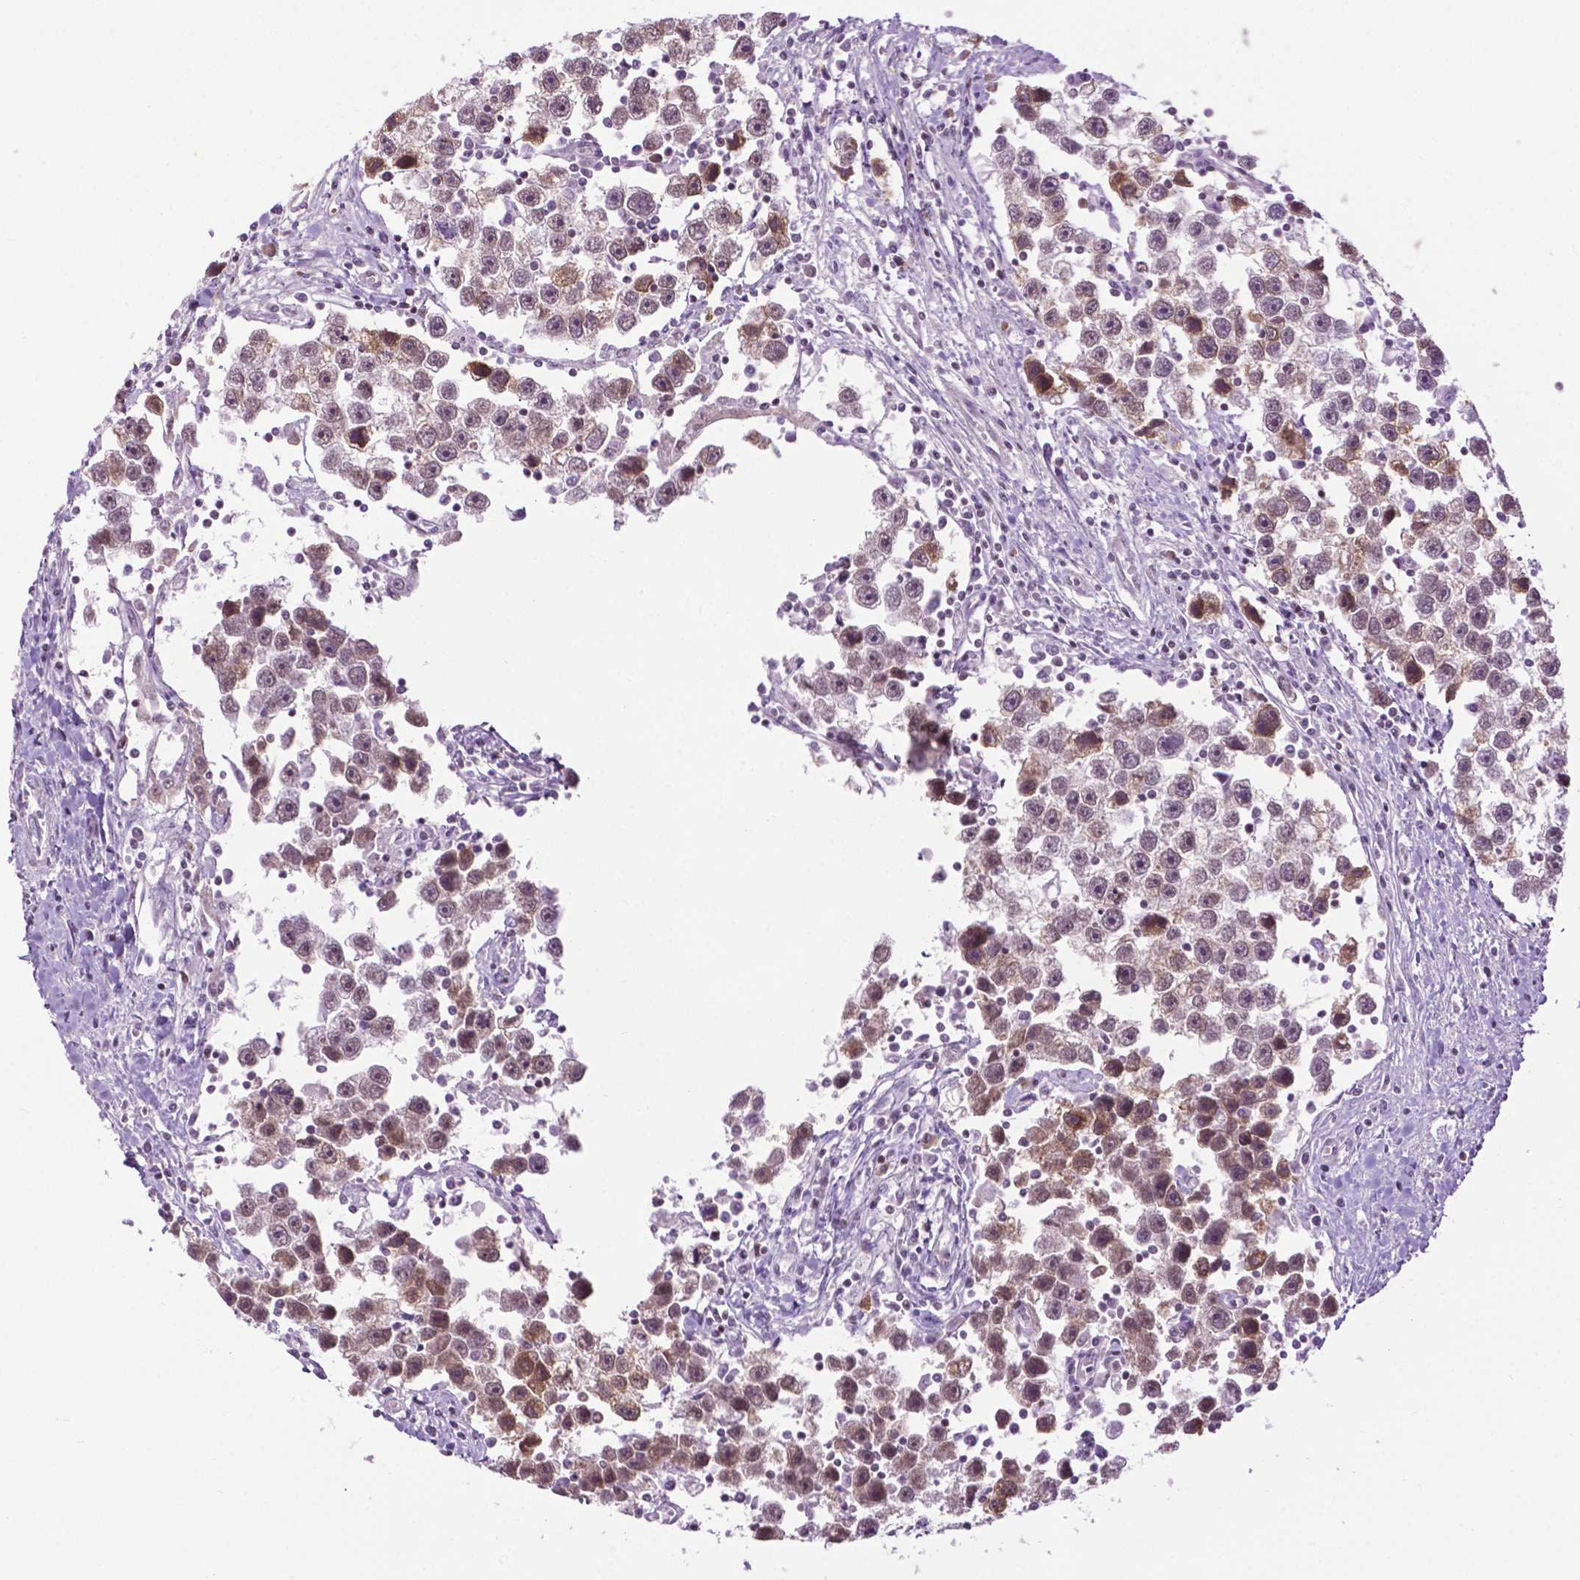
{"staining": {"intensity": "moderate", "quantity": "25%-75%", "location": "nuclear"}, "tissue": "testis cancer", "cell_type": "Tumor cells", "image_type": "cancer", "snomed": [{"axis": "morphology", "description": "Seminoma, NOS"}, {"axis": "topography", "description": "Testis"}], "caption": "Immunohistochemical staining of testis cancer (seminoma) displays moderate nuclear protein staining in about 25%-75% of tumor cells.", "gene": "COL23A1", "patient": {"sex": "male", "age": 30}}